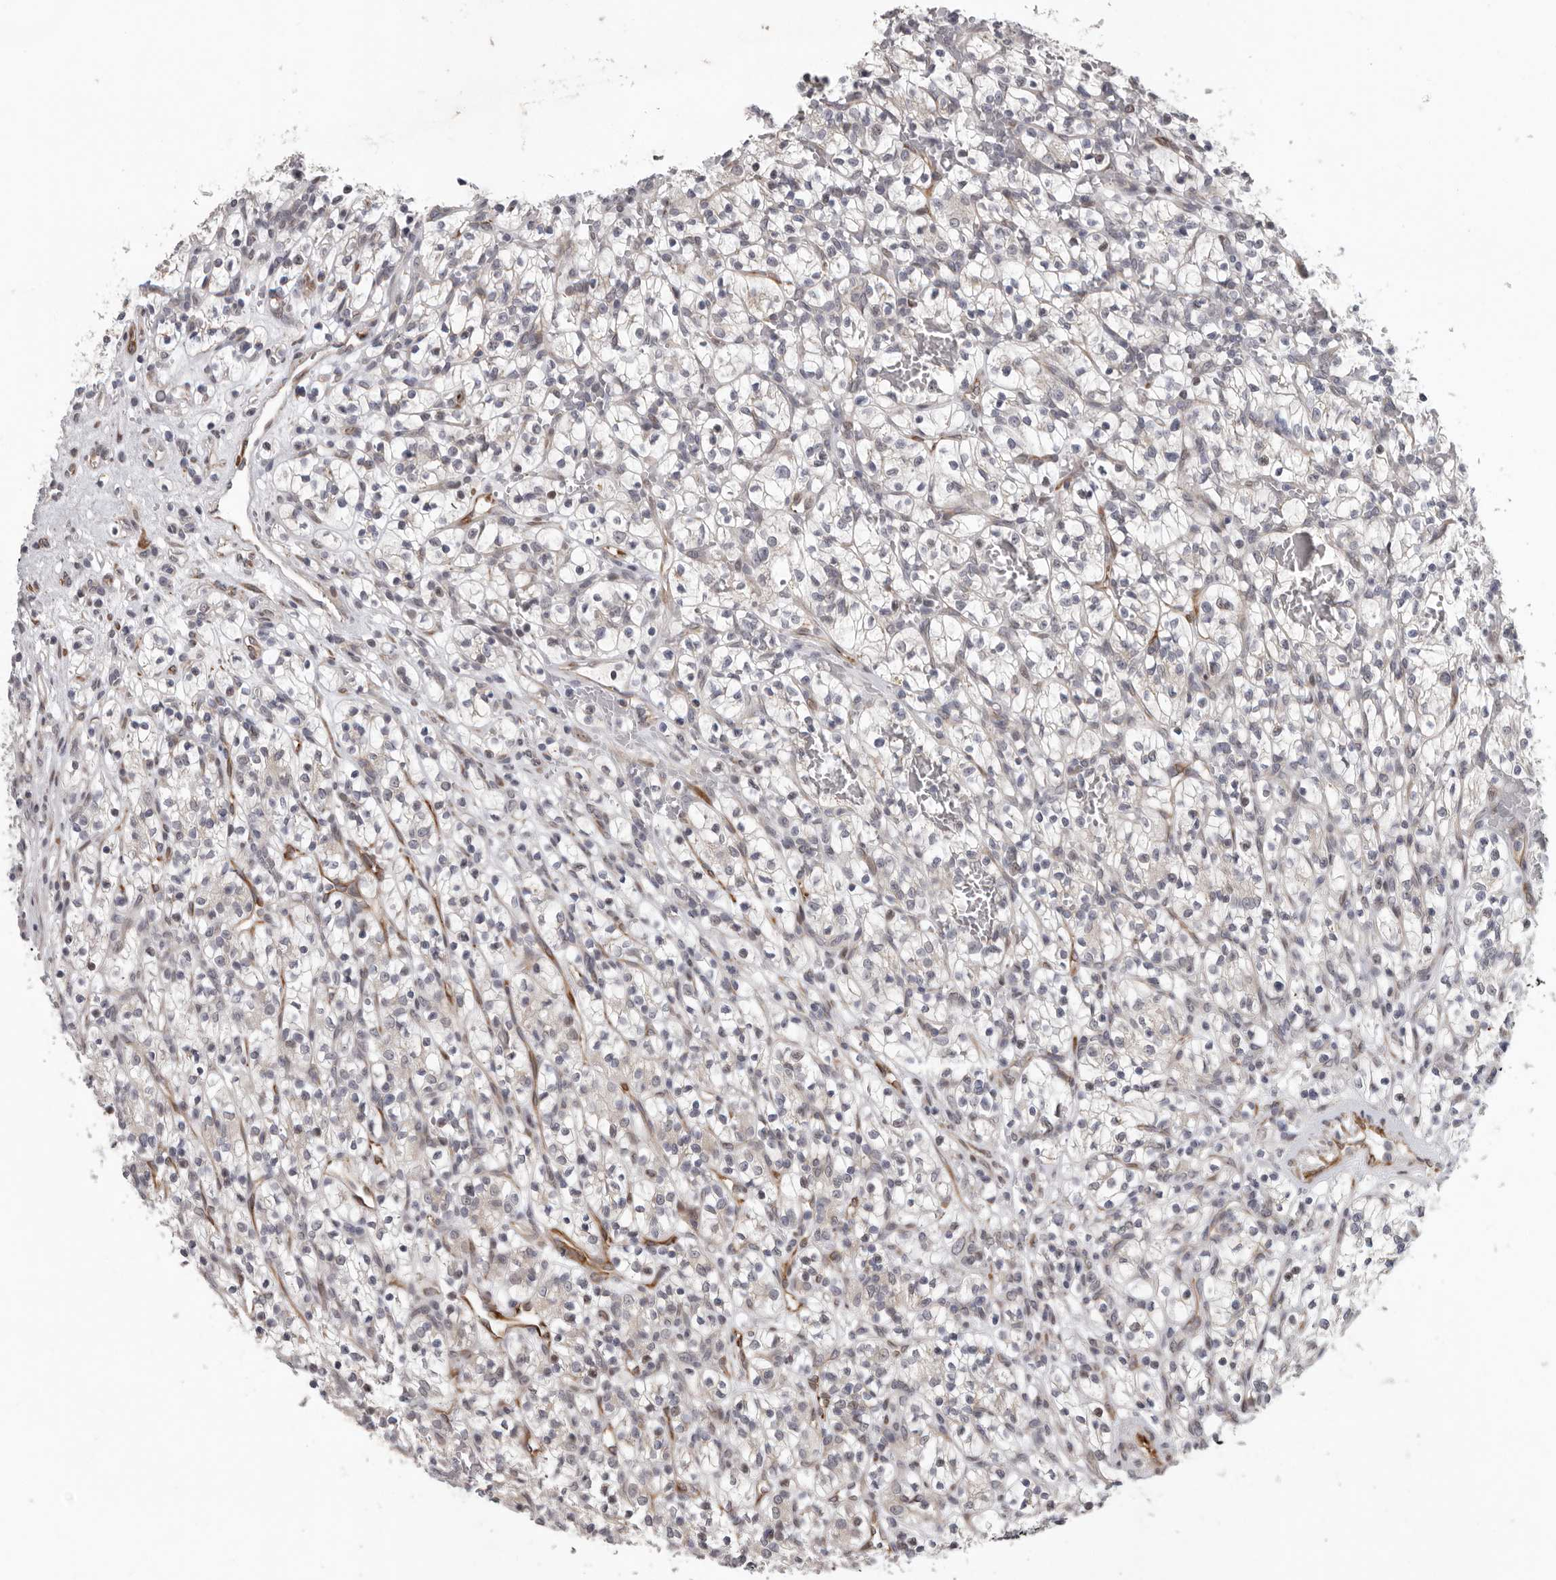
{"staining": {"intensity": "negative", "quantity": "none", "location": "none"}, "tissue": "renal cancer", "cell_type": "Tumor cells", "image_type": "cancer", "snomed": [{"axis": "morphology", "description": "Adenocarcinoma, NOS"}, {"axis": "topography", "description": "Kidney"}], "caption": "Tumor cells are negative for protein expression in human renal cancer.", "gene": "RALGPS2", "patient": {"sex": "female", "age": 57}}